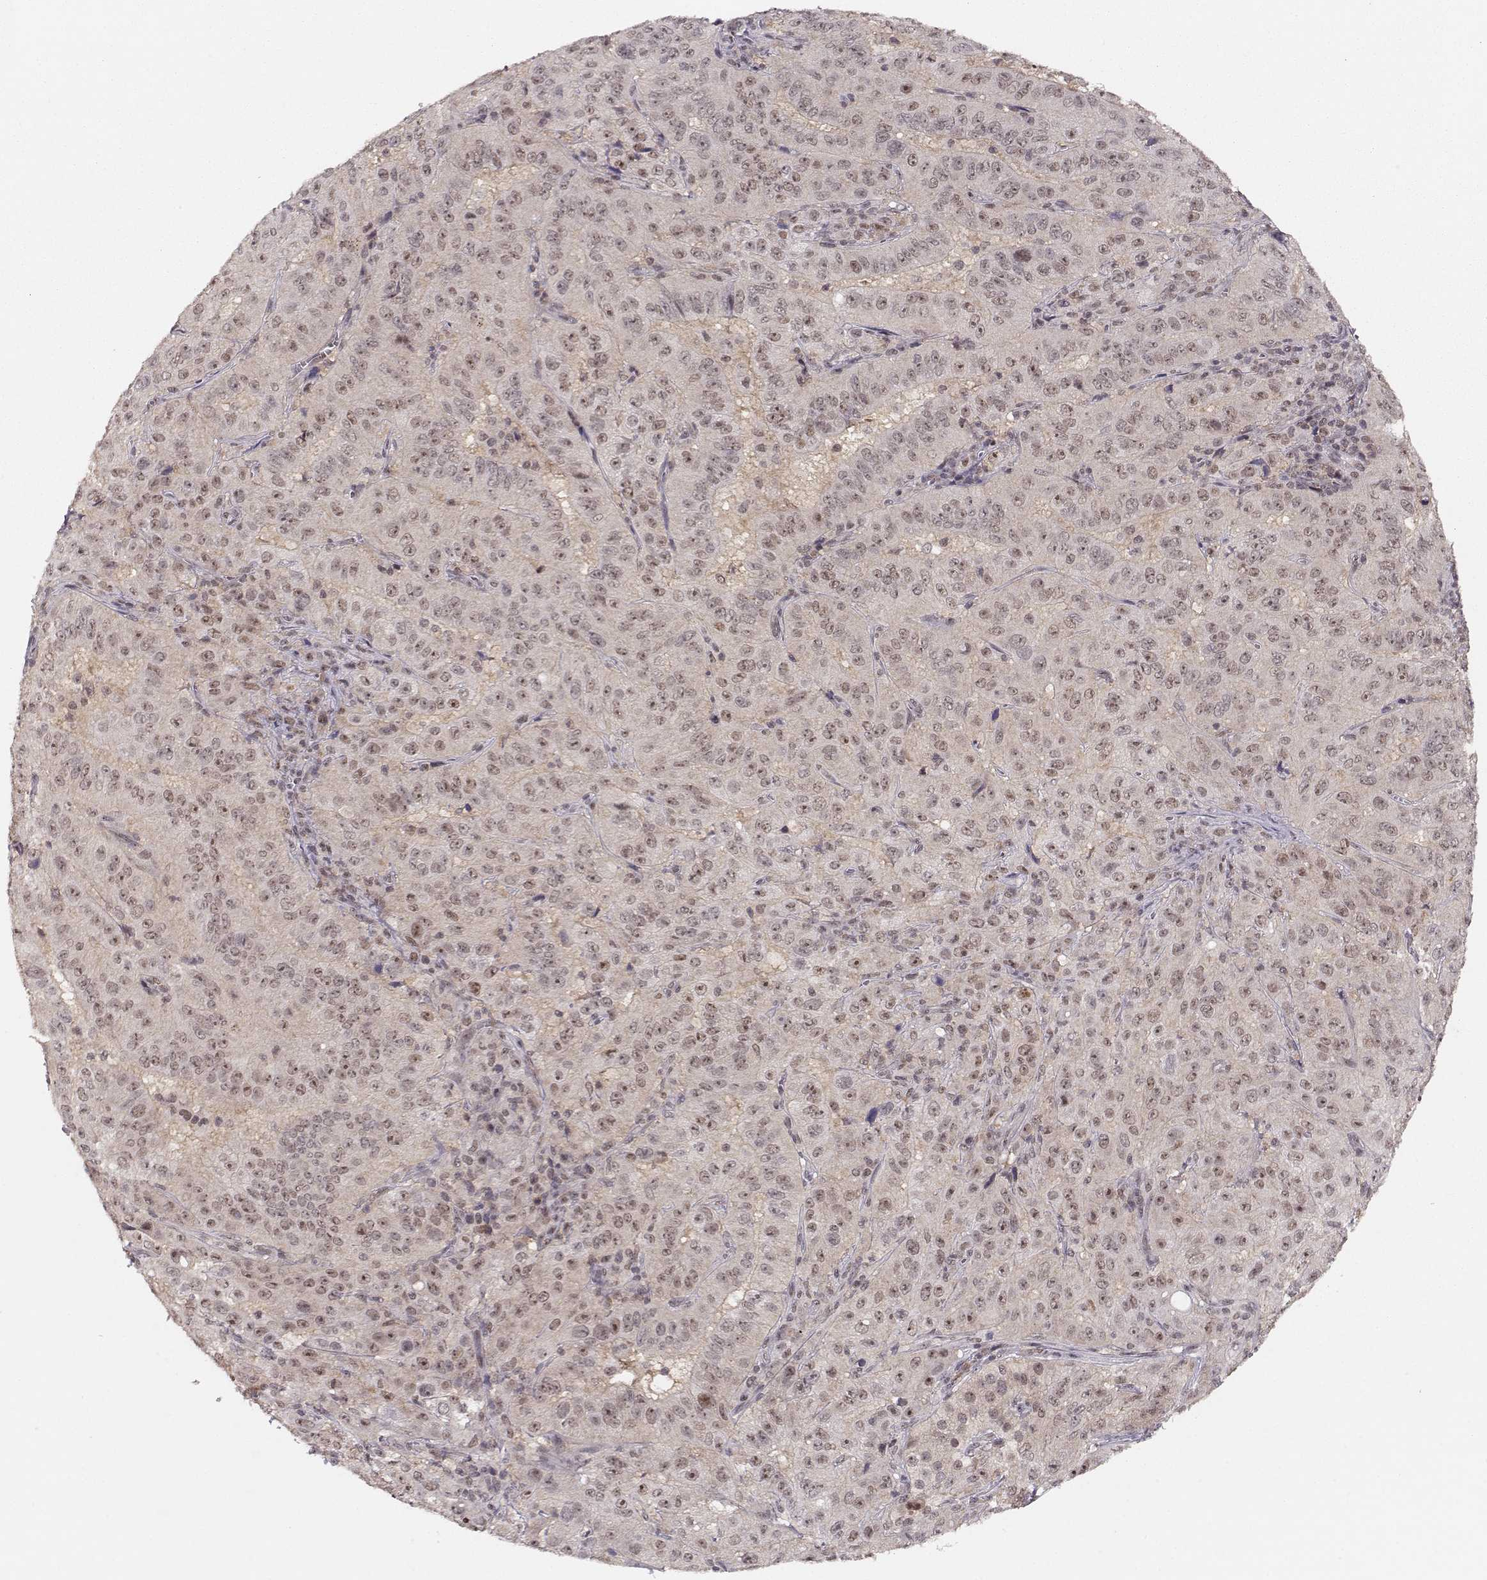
{"staining": {"intensity": "weak", "quantity": "25%-75%", "location": "nuclear"}, "tissue": "pancreatic cancer", "cell_type": "Tumor cells", "image_type": "cancer", "snomed": [{"axis": "morphology", "description": "Adenocarcinoma, NOS"}, {"axis": "topography", "description": "Pancreas"}], "caption": "A brown stain highlights weak nuclear positivity of a protein in human pancreatic cancer tumor cells. The protein is shown in brown color, while the nuclei are stained blue.", "gene": "CSNK2A1", "patient": {"sex": "male", "age": 63}}